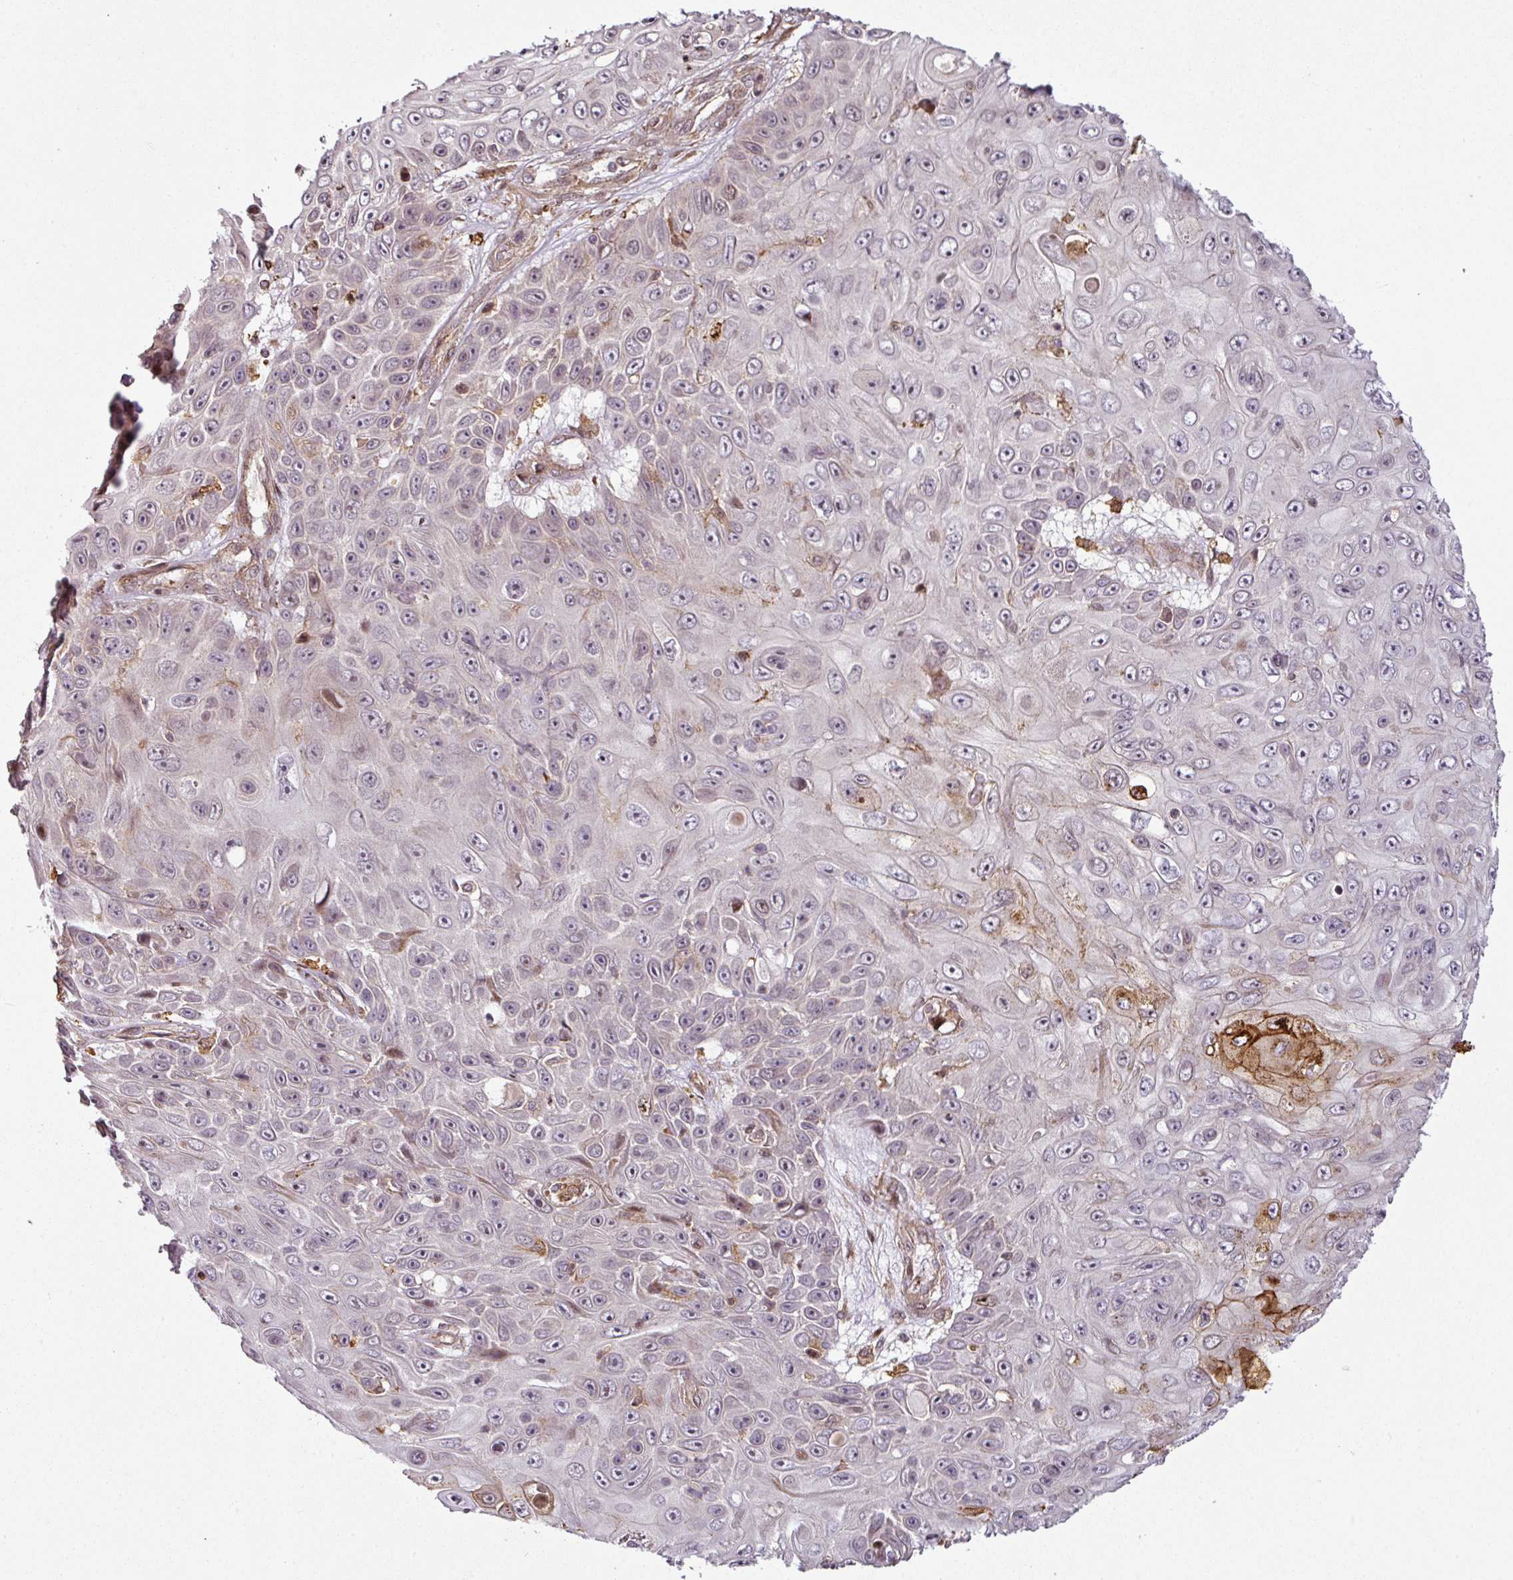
{"staining": {"intensity": "moderate", "quantity": "<25%", "location": "cytoplasmic/membranous"}, "tissue": "skin cancer", "cell_type": "Tumor cells", "image_type": "cancer", "snomed": [{"axis": "morphology", "description": "Squamous cell carcinoma, NOS"}, {"axis": "topography", "description": "Skin"}], "caption": "Immunohistochemistry (IHC) (DAB) staining of skin squamous cell carcinoma demonstrates moderate cytoplasmic/membranous protein expression in approximately <25% of tumor cells.", "gene": "ATAT1", "patient": {"sex": "male", "age": 82}}